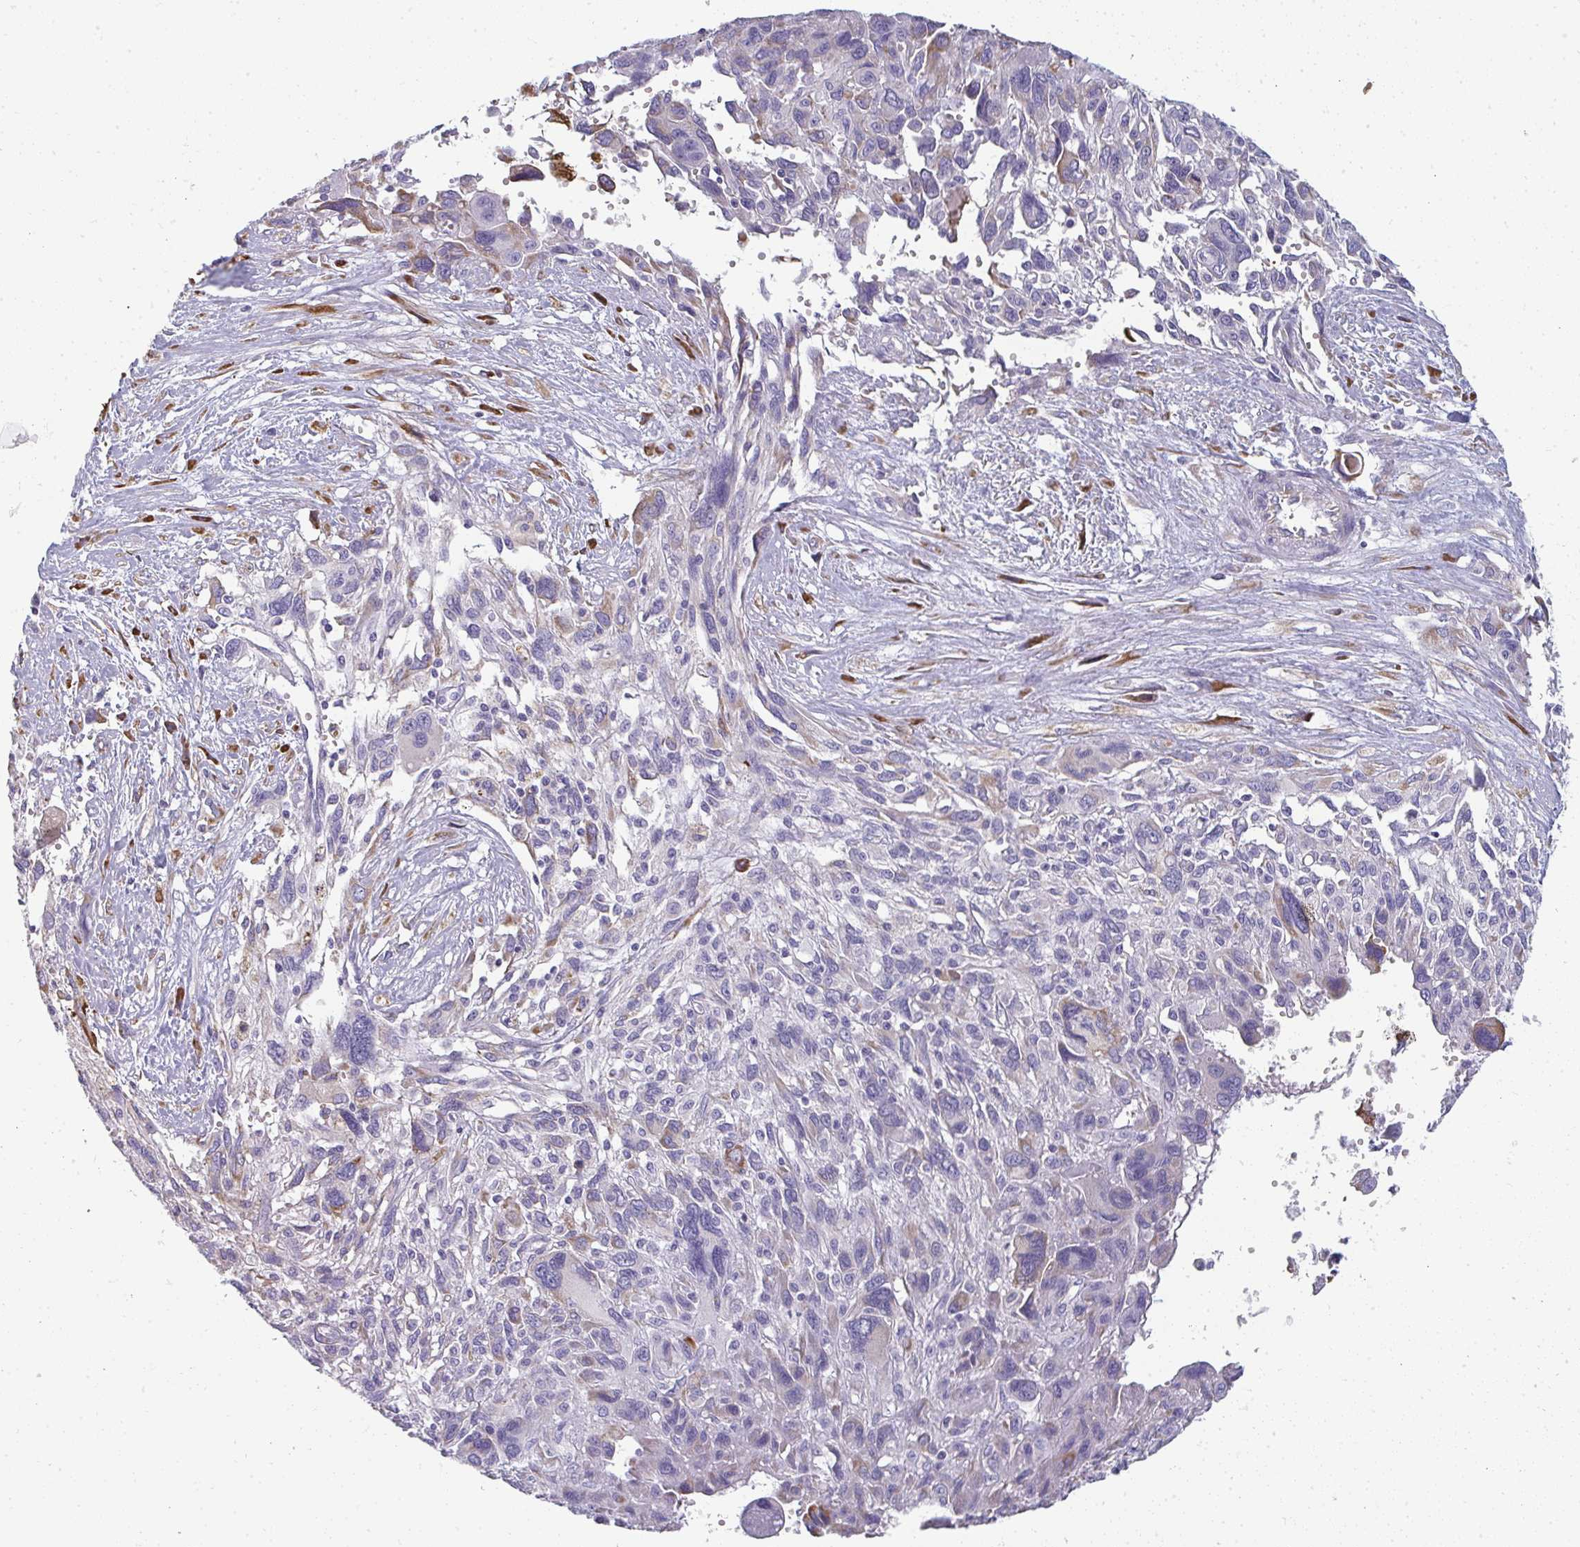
{"staining": {"intensity": "moderate", "quantity": "<25%", "location": "cytoplasmic/membranous"}, "tissue": "pancreatic cancer", "cell_type": "Tumor cells", "image_type": "cancer", "snomed": [{"axis": "morphology", "description": "Adenocarcinoma, NOS"}, {"axis": "topography", "description": "Pancreas"}], "caption": "Brown immunohistochemical staining in pancreatic cancer (adenocarcinoma) reveals moderate cytoplasmic/membranous positivity in about <25% of tumor cells.", "gene": "SHROOM1", "patient": {"sex": "female", "age": 47}}